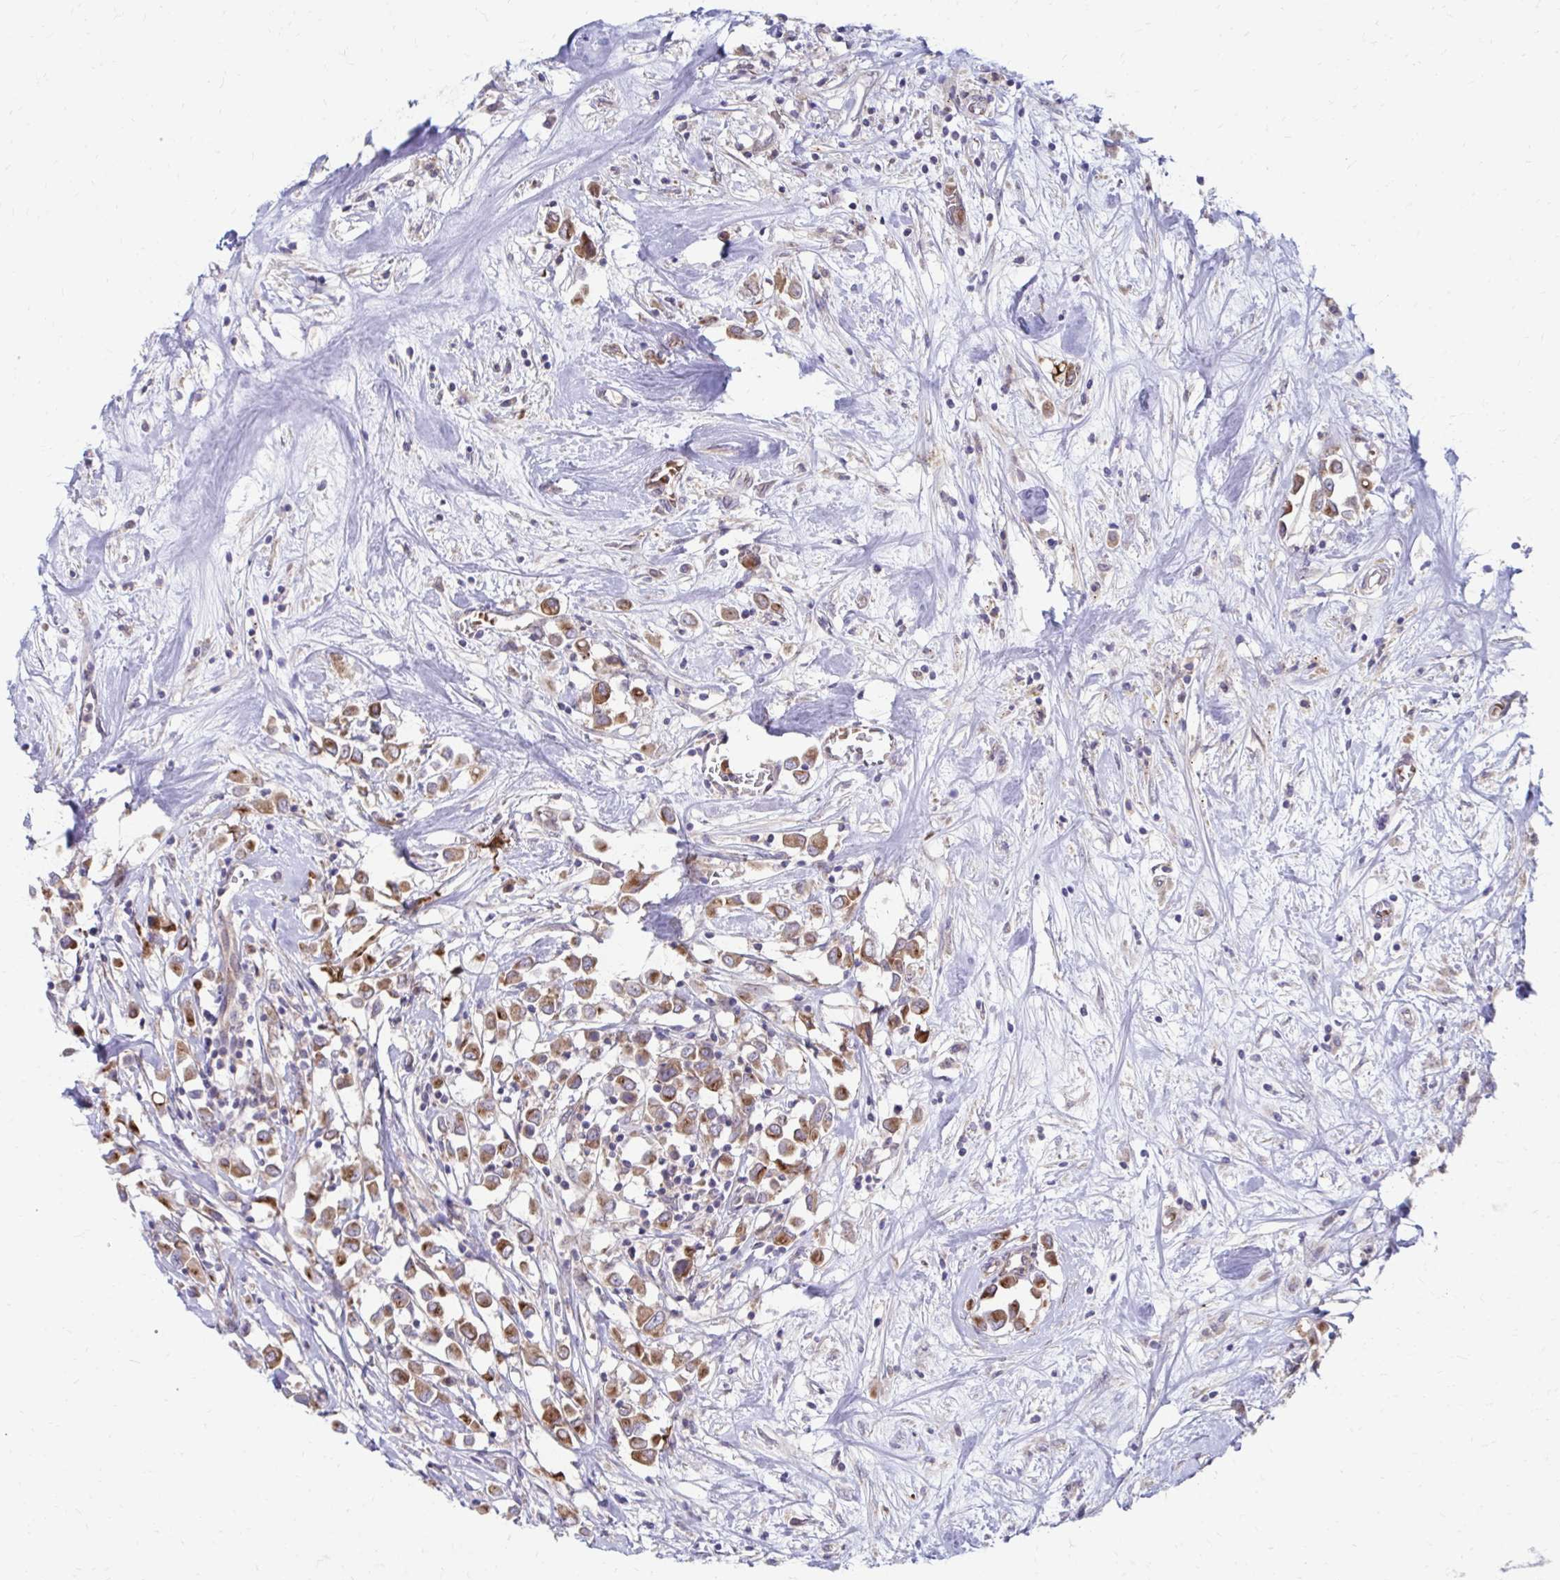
{"staining": {"intensity": "moderate", "quantity": ">75%", "location": "cytoplasmic/membranous"}, "tissue": "breast cancer", "cell_type": "Tumor cells", "image_type": "cancer", "snomed": [{"axis": "morphology", "description": "Duct carcinoma"}, {"axis": "topography", "description": "Breast"}], "caption": "The histopathology image demonstrates staining of breast cancer, revealing moderate cytoplasmic/membranous protein expression (brown color) within tumor cells. The protein of interest is shown in brown color, while the nuclei are stained blue.", "gene": "ITPR2", "patient": {"sex": "female", "age": 61}}